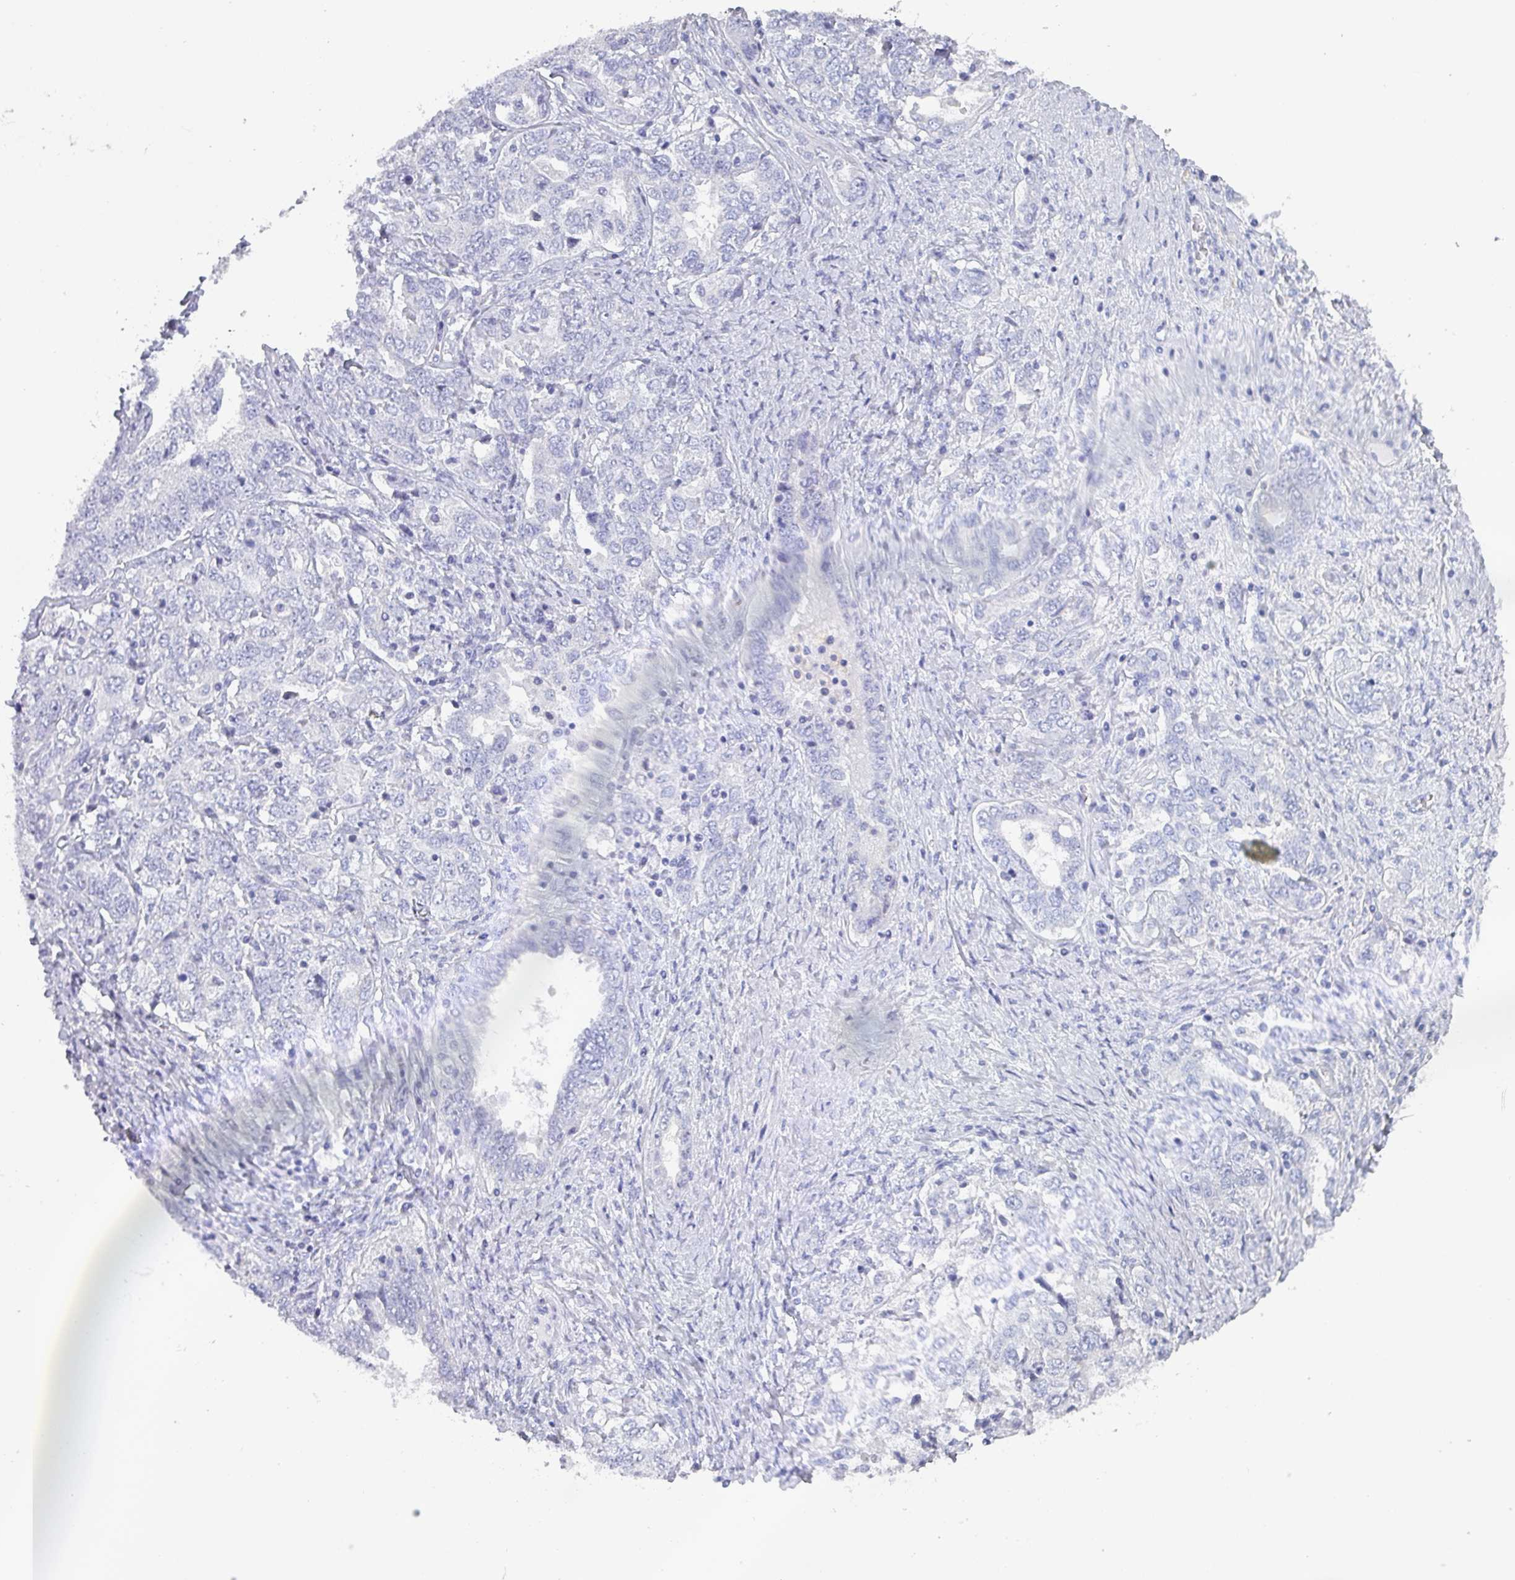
{"staining": {"intensity": "negative", "quantity": "none", "location": "none"}, "tissue": "ovarian cancer", "cell_type": "Tumor cells", "image_type": "cancer", "snomed": [{"axis": "morphology", "description": "Carcinoma, endometroid"}, {"axis": "topography", "description": "Ovary"}], "caption": "There is no significant expression in tumor cells of endometroid carcinoma (ovarian).", "gene": "INS-IGF2", "patient": {"sex": "female", "age": 62}}